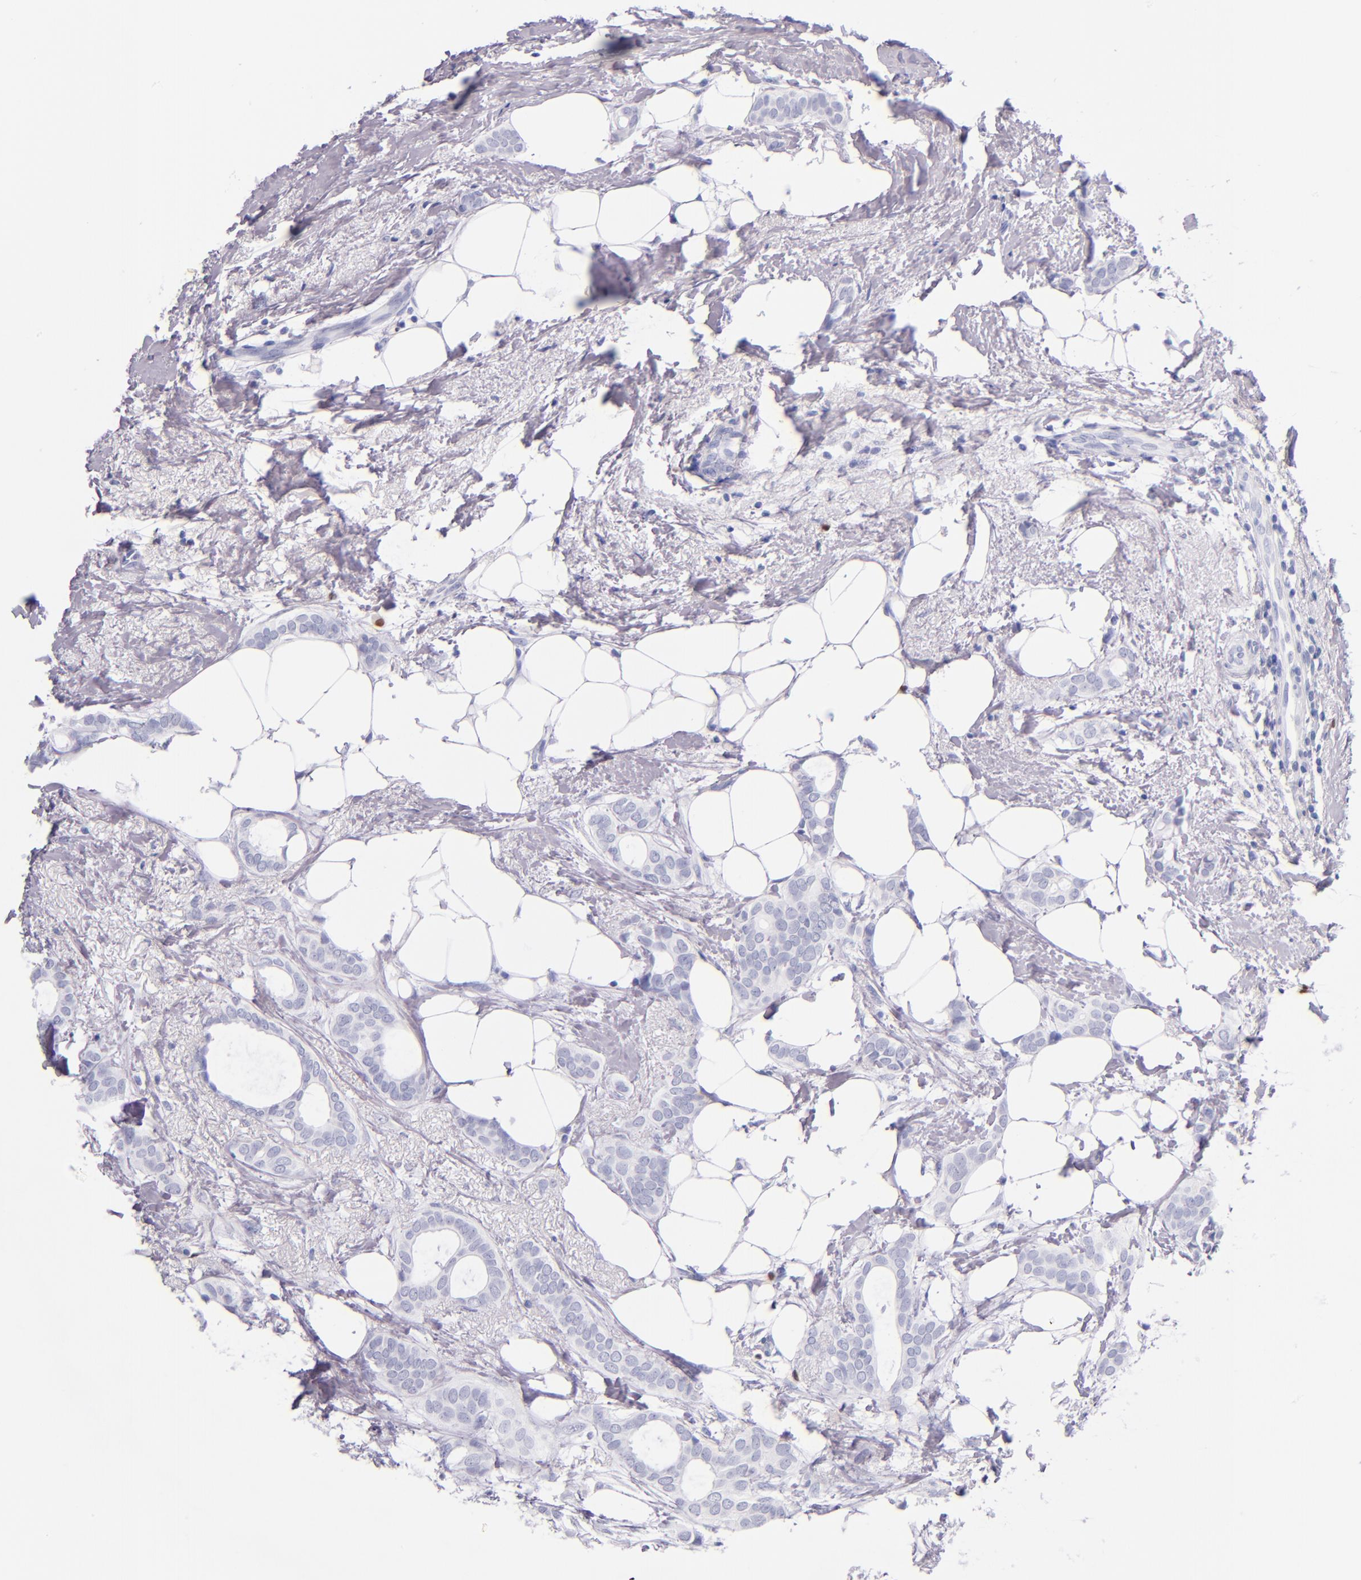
{"staining": {"intensity": "negative", "quantity": "none", "location": "none"}, "tissue": "breast cancer", "cell_type": "Tumor cells", "image_type": "cancer", "snomed": [{"axis": "morphology", "description": "Duct carcinoma"}, {"axis": "topography", "description": "Breast"}], "caption": "Tumor cells show no significant positivity in breast intraductal carcinoma.", "gene": "IRF4", "patient": {"sex": "female", "age": 54}}